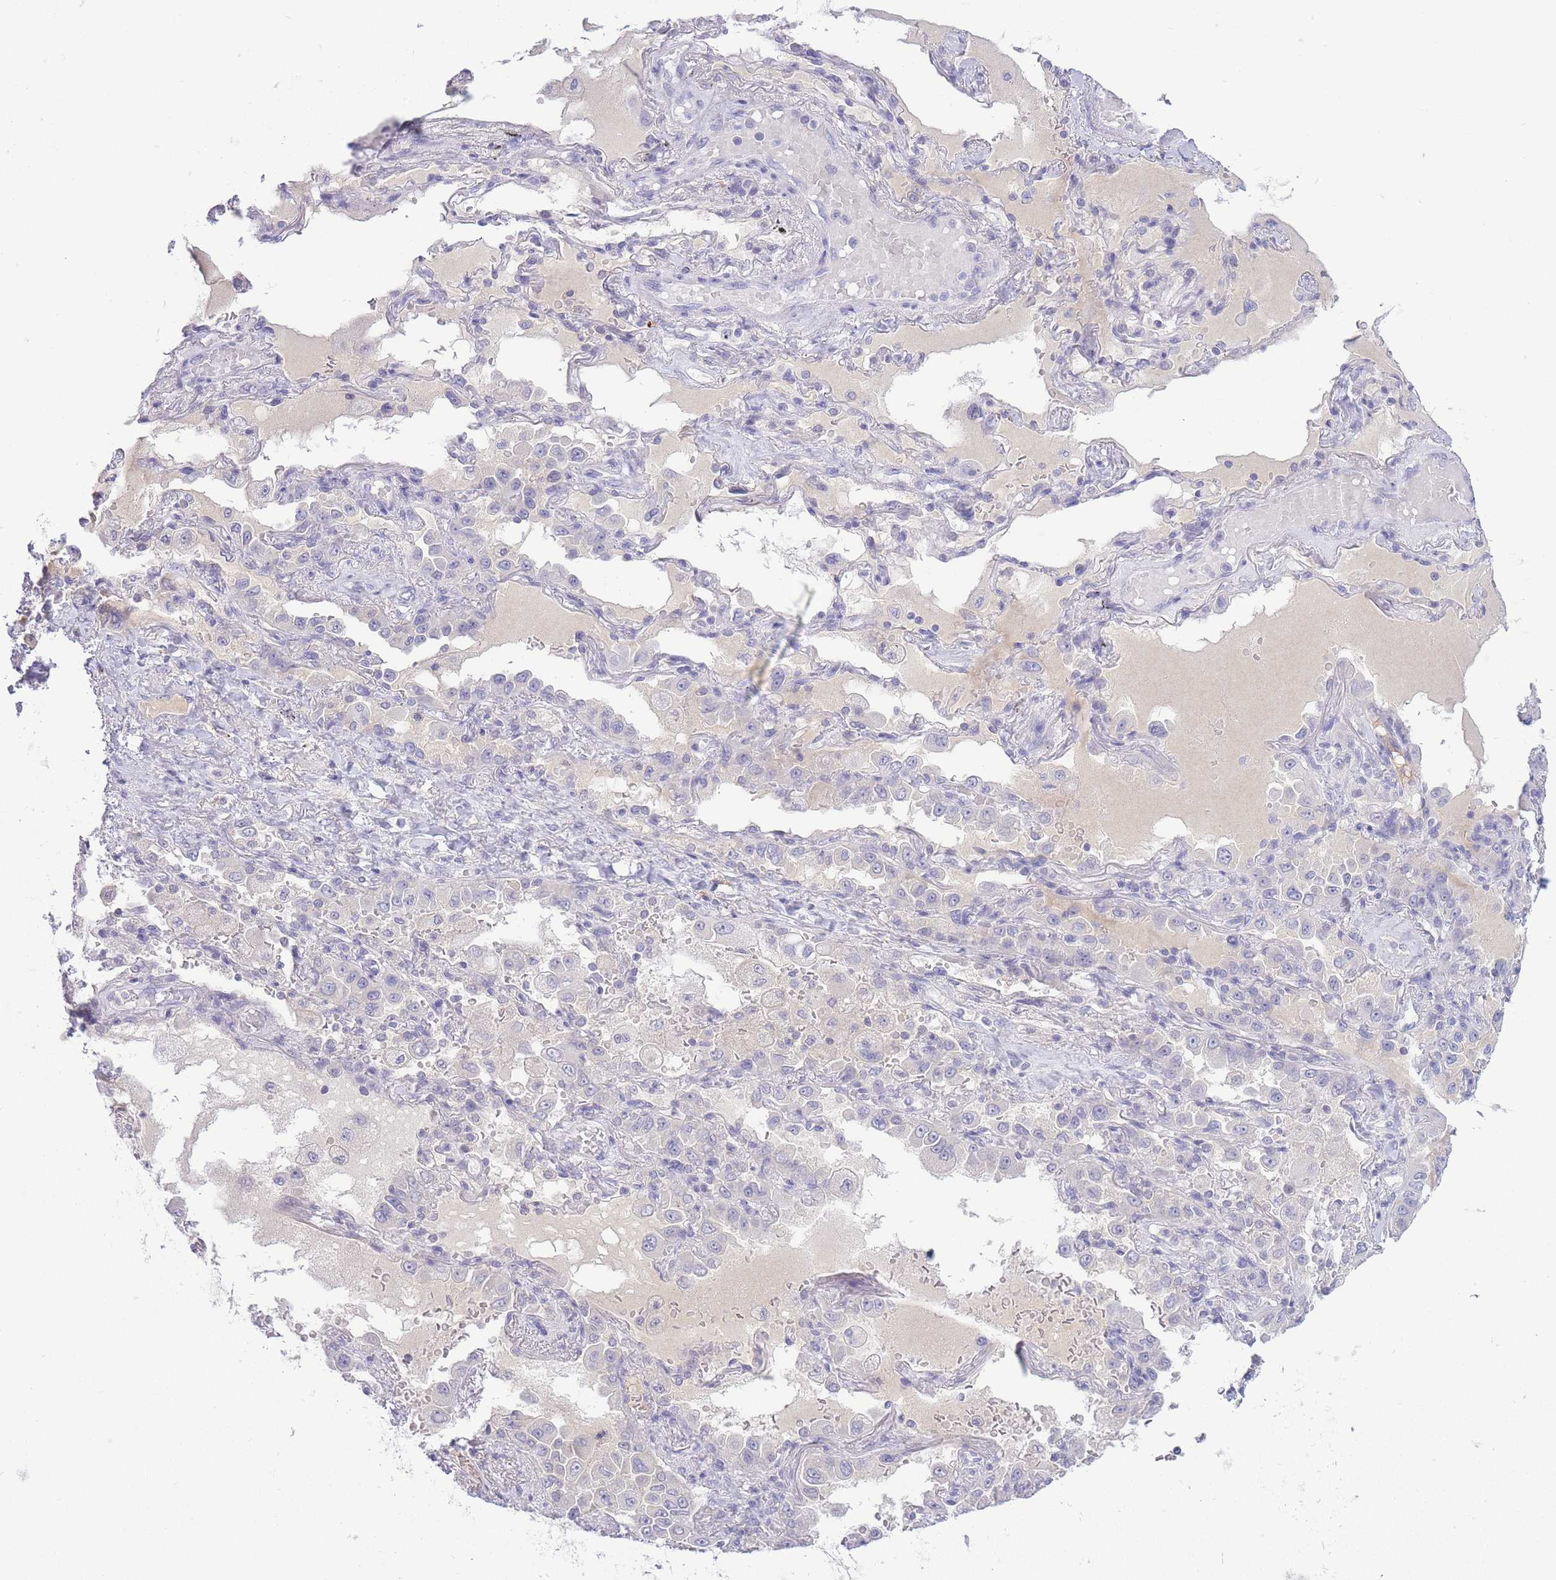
{"staining": {"intensity": "negative", "quantity": "none", "location": "none"}, "tissue": "lung cancer", "cell_type": "Tumor cells", "image_type": "cancer", "snomed": [{"axis": "morphology", "description": "Squamous cell carcinoma, NOS"}, {"axis": "topography", "description": "Lung"}], "caption": "An IHC micrograph of lung cancer (squamous cell carcinoma) is shown. There is no staining in tumor cells of lung cancer (squamous cell carcinoma).", "gene": "ASAP3", "patient": {"sex": "male", "age": 74}}